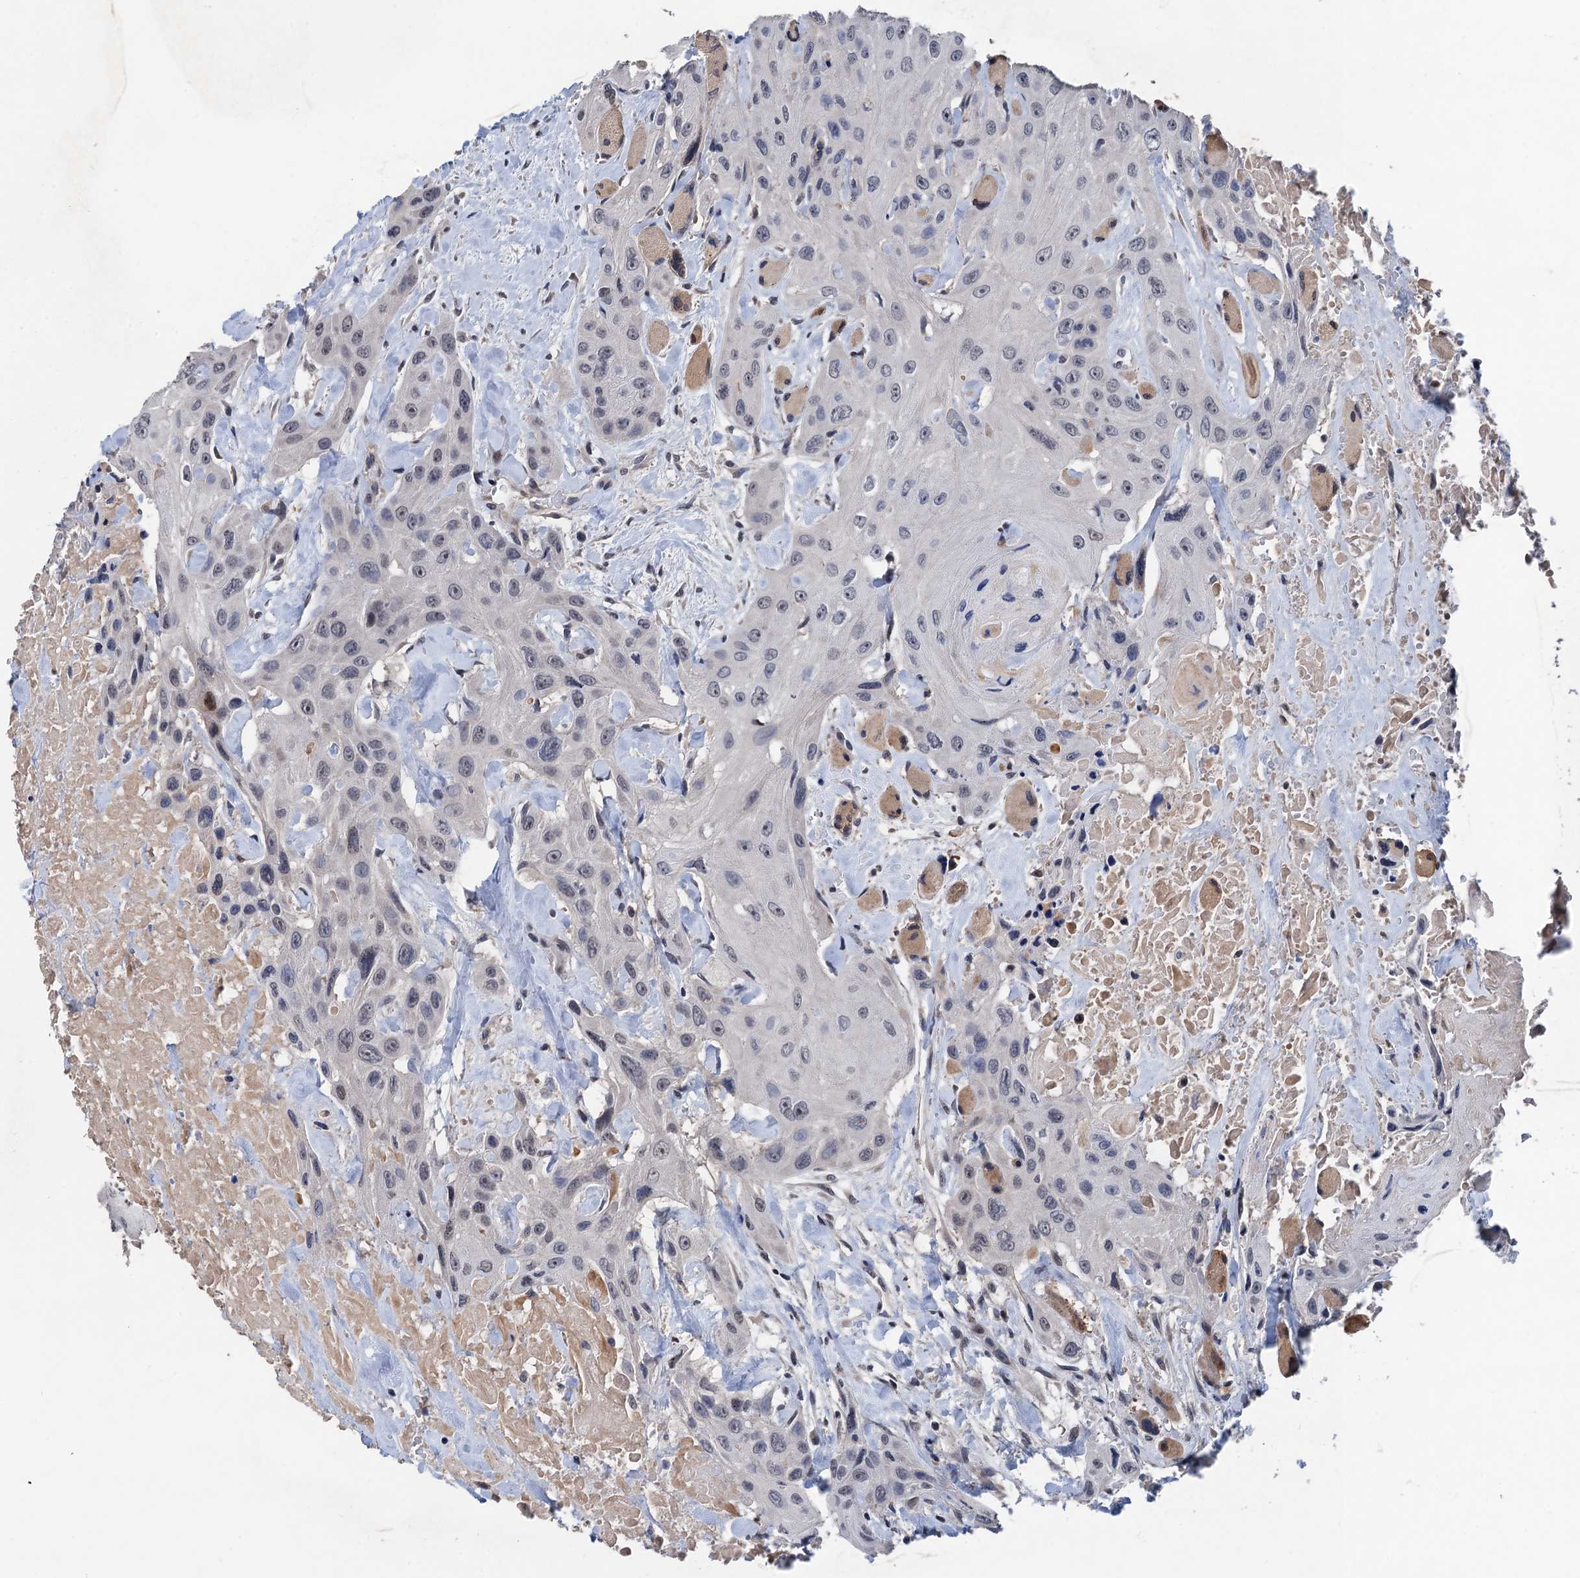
{"staining": {"intensity": "negative", "quantity": "none", "location": "none"}, "tissue": "head and neck cancer", "cell_type": "Tumor cells", "image_type": "cancer", "snomed": [{"axis": "morphology", "description": "Squamous cell carcinoma, NOS"}, {"axis": "topography", "description": "Head-Neck"}], "caption": "Immunohistochemical staining of human head and neck squamous cell carcinoma reveals no significant staining in tumor cells.", "gene": "ART5", "patient": {"sex": "male", "age": 81}}